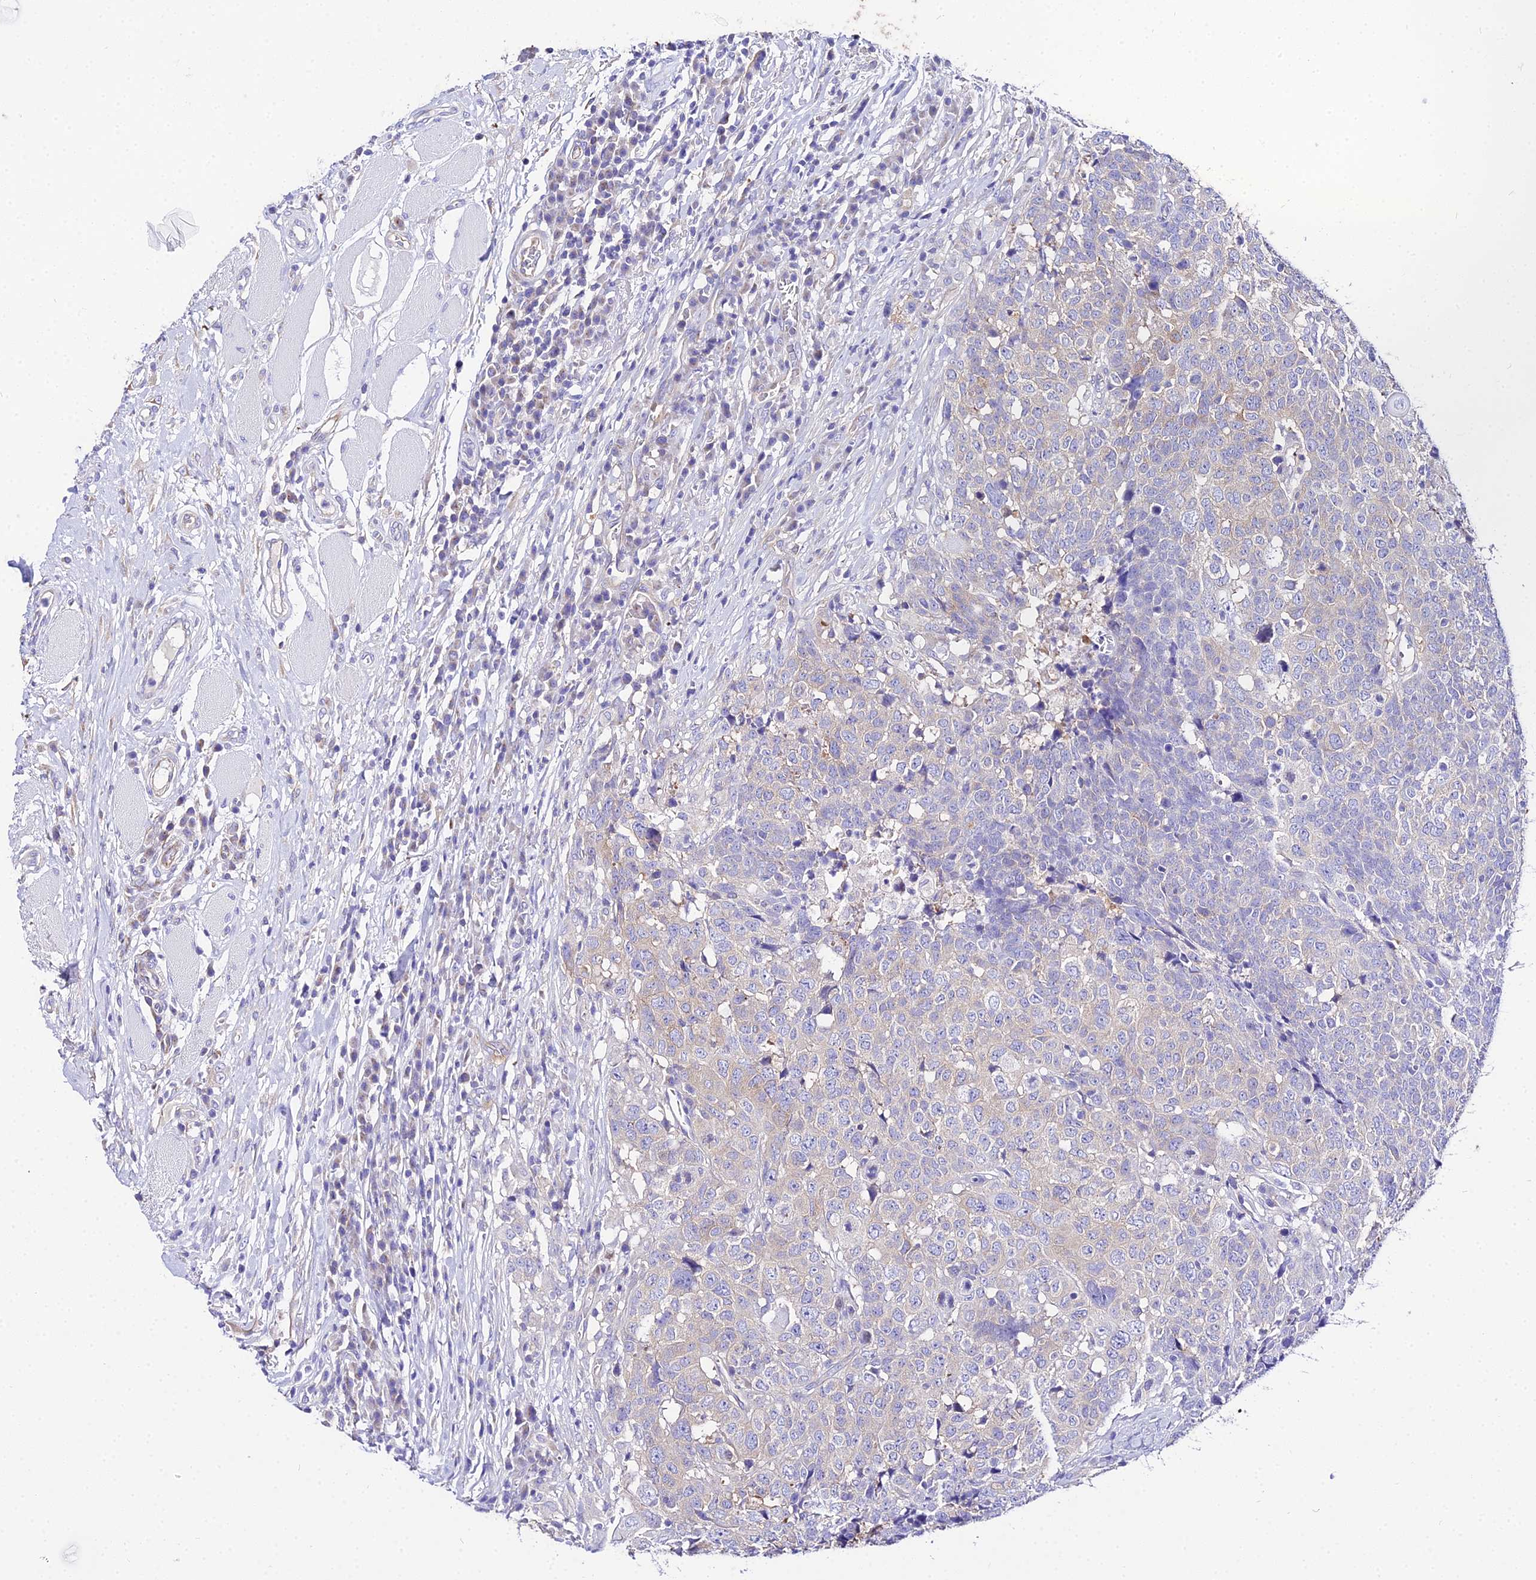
{"staining": {"intensity": "negative", "quantity": "none", "location": "none"}, "tissue": "head and neck cancer", "cell_type": "Tumor cells", "image_type": "cancer", "snomed": [{"axis": "morphology", "description": "Squamous cell carcinoma, NOS"}, {"axis": "topography", "description": "Head-Neck"}], "caption": "Head and neck cancer (squamous cell carcinoma) was stained to show a protein in brown. There is no significant positivity in tumor cells.", "gene": "TUBA3D", "patient": {"sex": "male", "age": 66}}